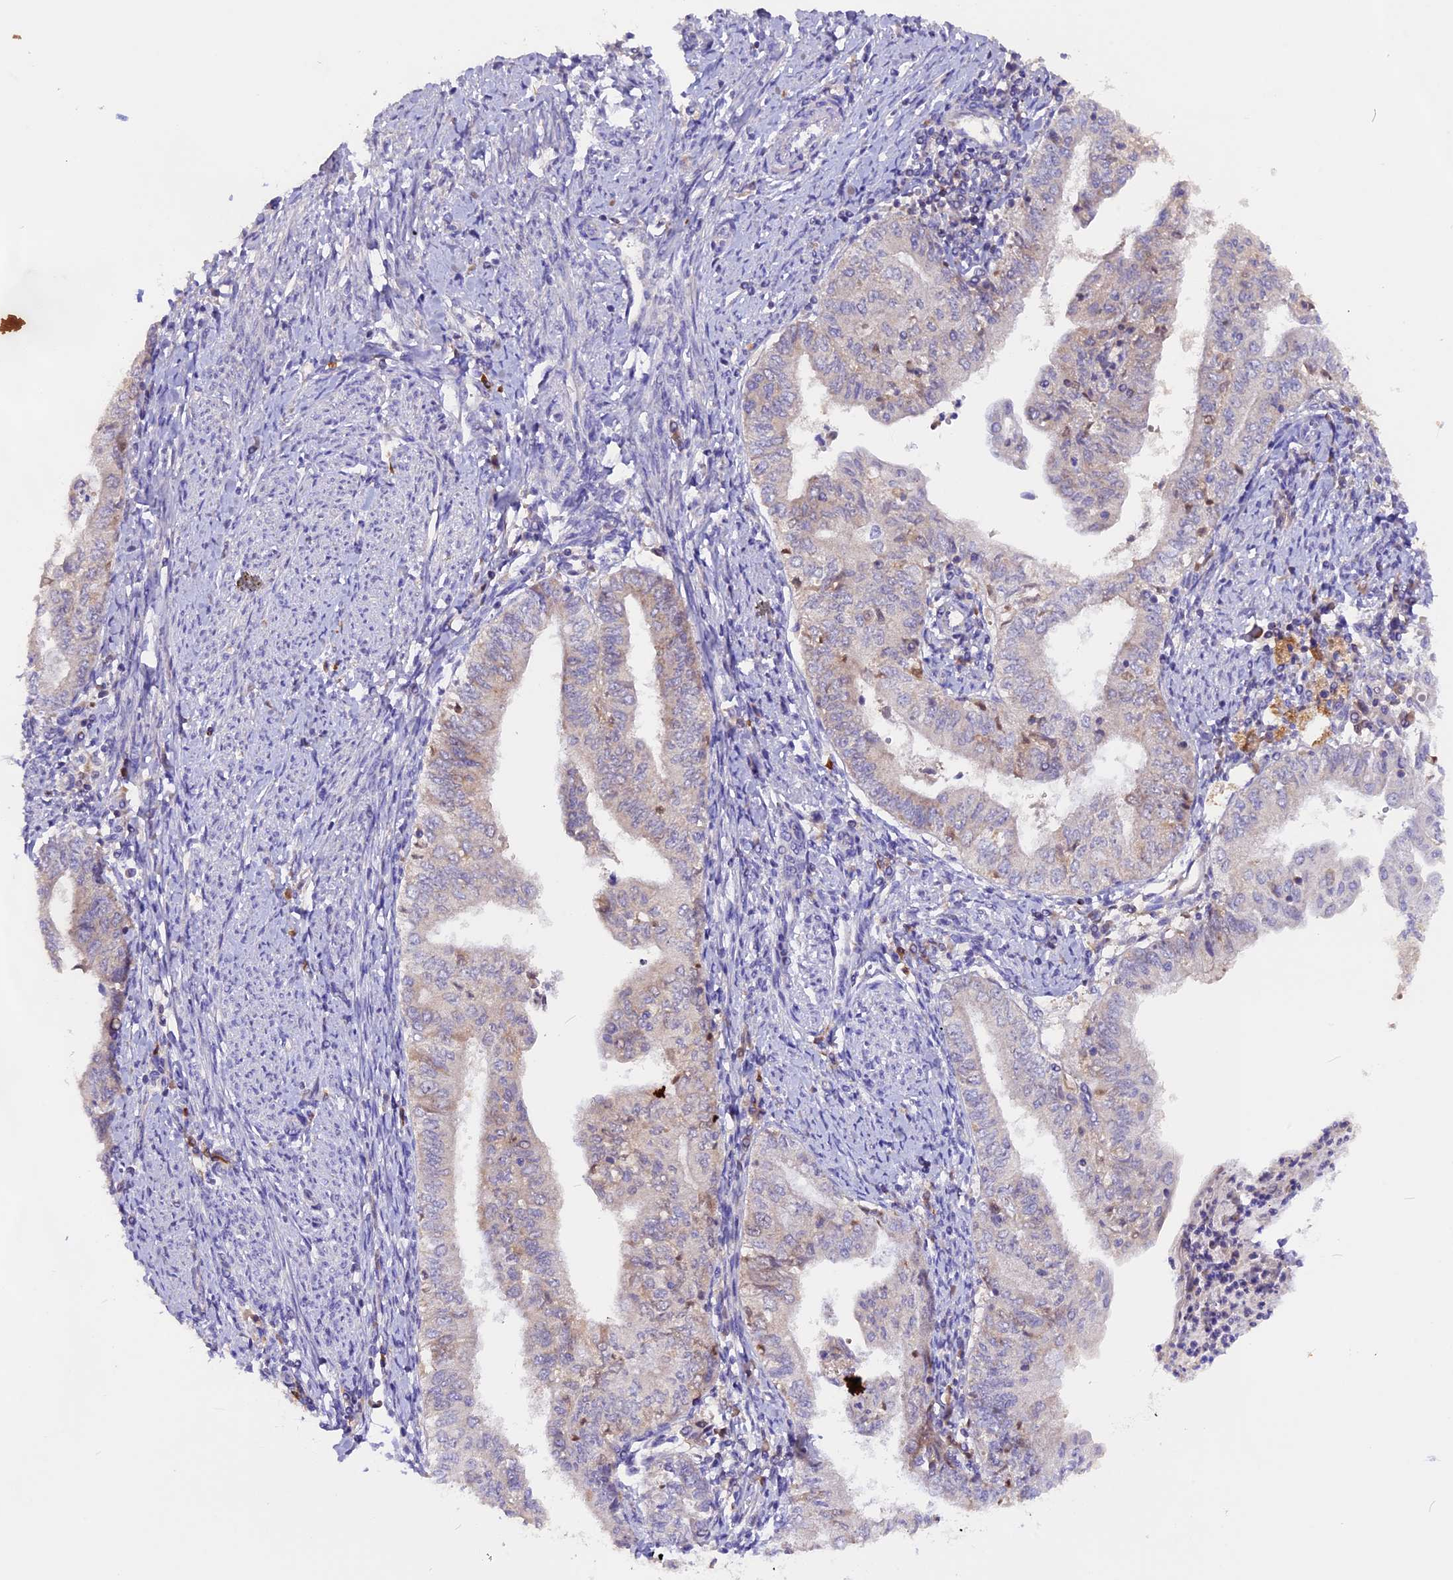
{"staining": {"intensity": "negative", "quantity": "none", "location": "none"}, "tissue": "endometrial cancer", "cell_type": "Tumor cells", "image_type": "cancer", "snomed": [{"axis": "morphology", "description": "Adenocarcinoma, NOS"}, {"axis": "topography", "description": "Endometrium"}], "caption": "Immunohistochemistry image of neoplastic tissue: endometrial adenocarcinoma stained with DAB reveals no significant protein positivity in tumor cells.", "gene": "MARK4", "patient": {"sex": "female", "age": 66}}